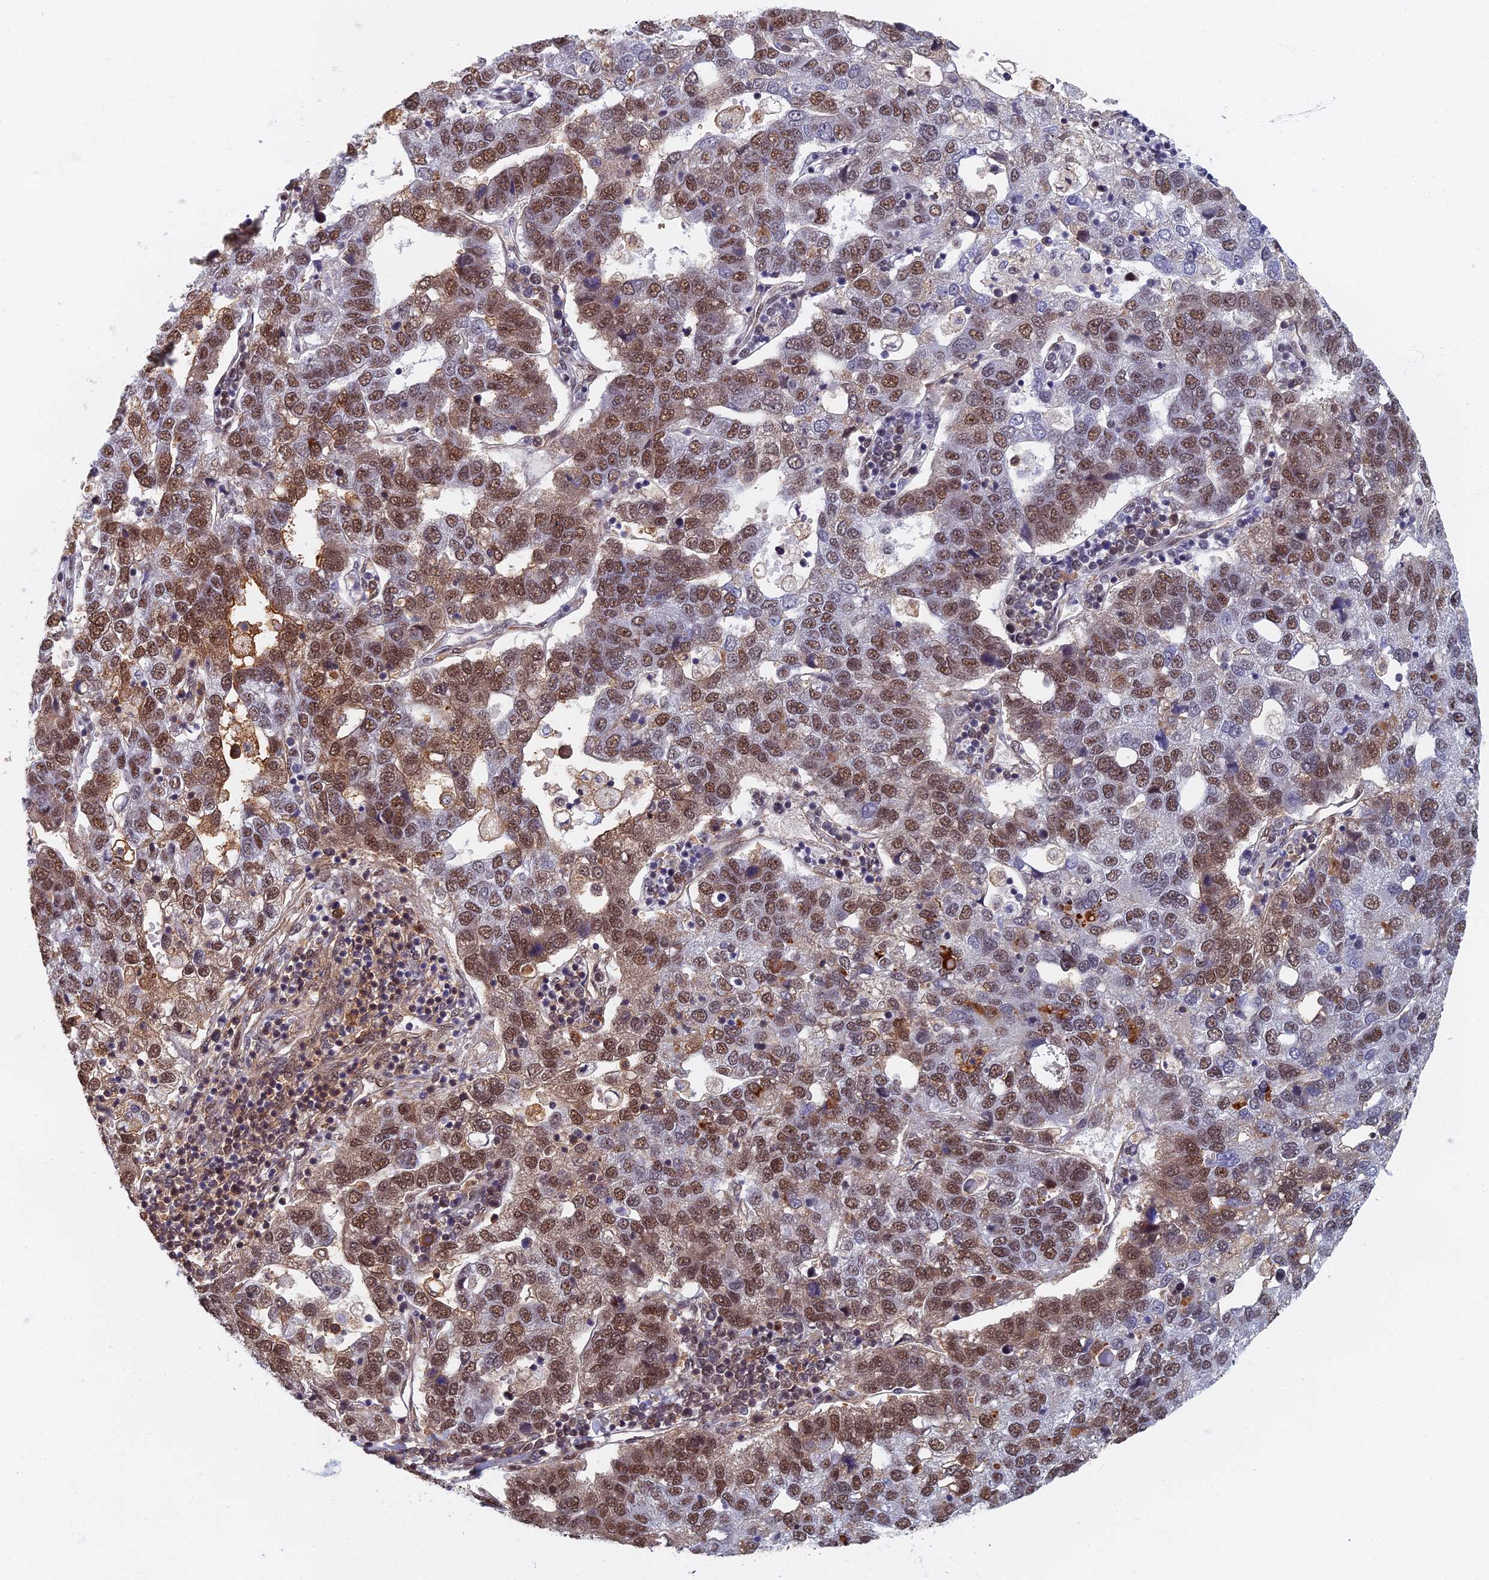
{"staining": {"intensity": "moderate", "quantity": ">75%", "location": "nuclear"}, "tissue": "pancreatic cancer", "cell_type": "Tumor cells", "image_type": "cancer", "snomed": [{"axis": "morphology", "description": "Adenocarcinoma, NOS"}, {"axis": "topography", "description": "Pancreas"}], "caption": "Tumor cells display medium levels of moderate nuclear positivity in about >75% of cells in pancreatic cancer.", "gene": "TAF13", "patient": {"sex": "female", "age": 61}}